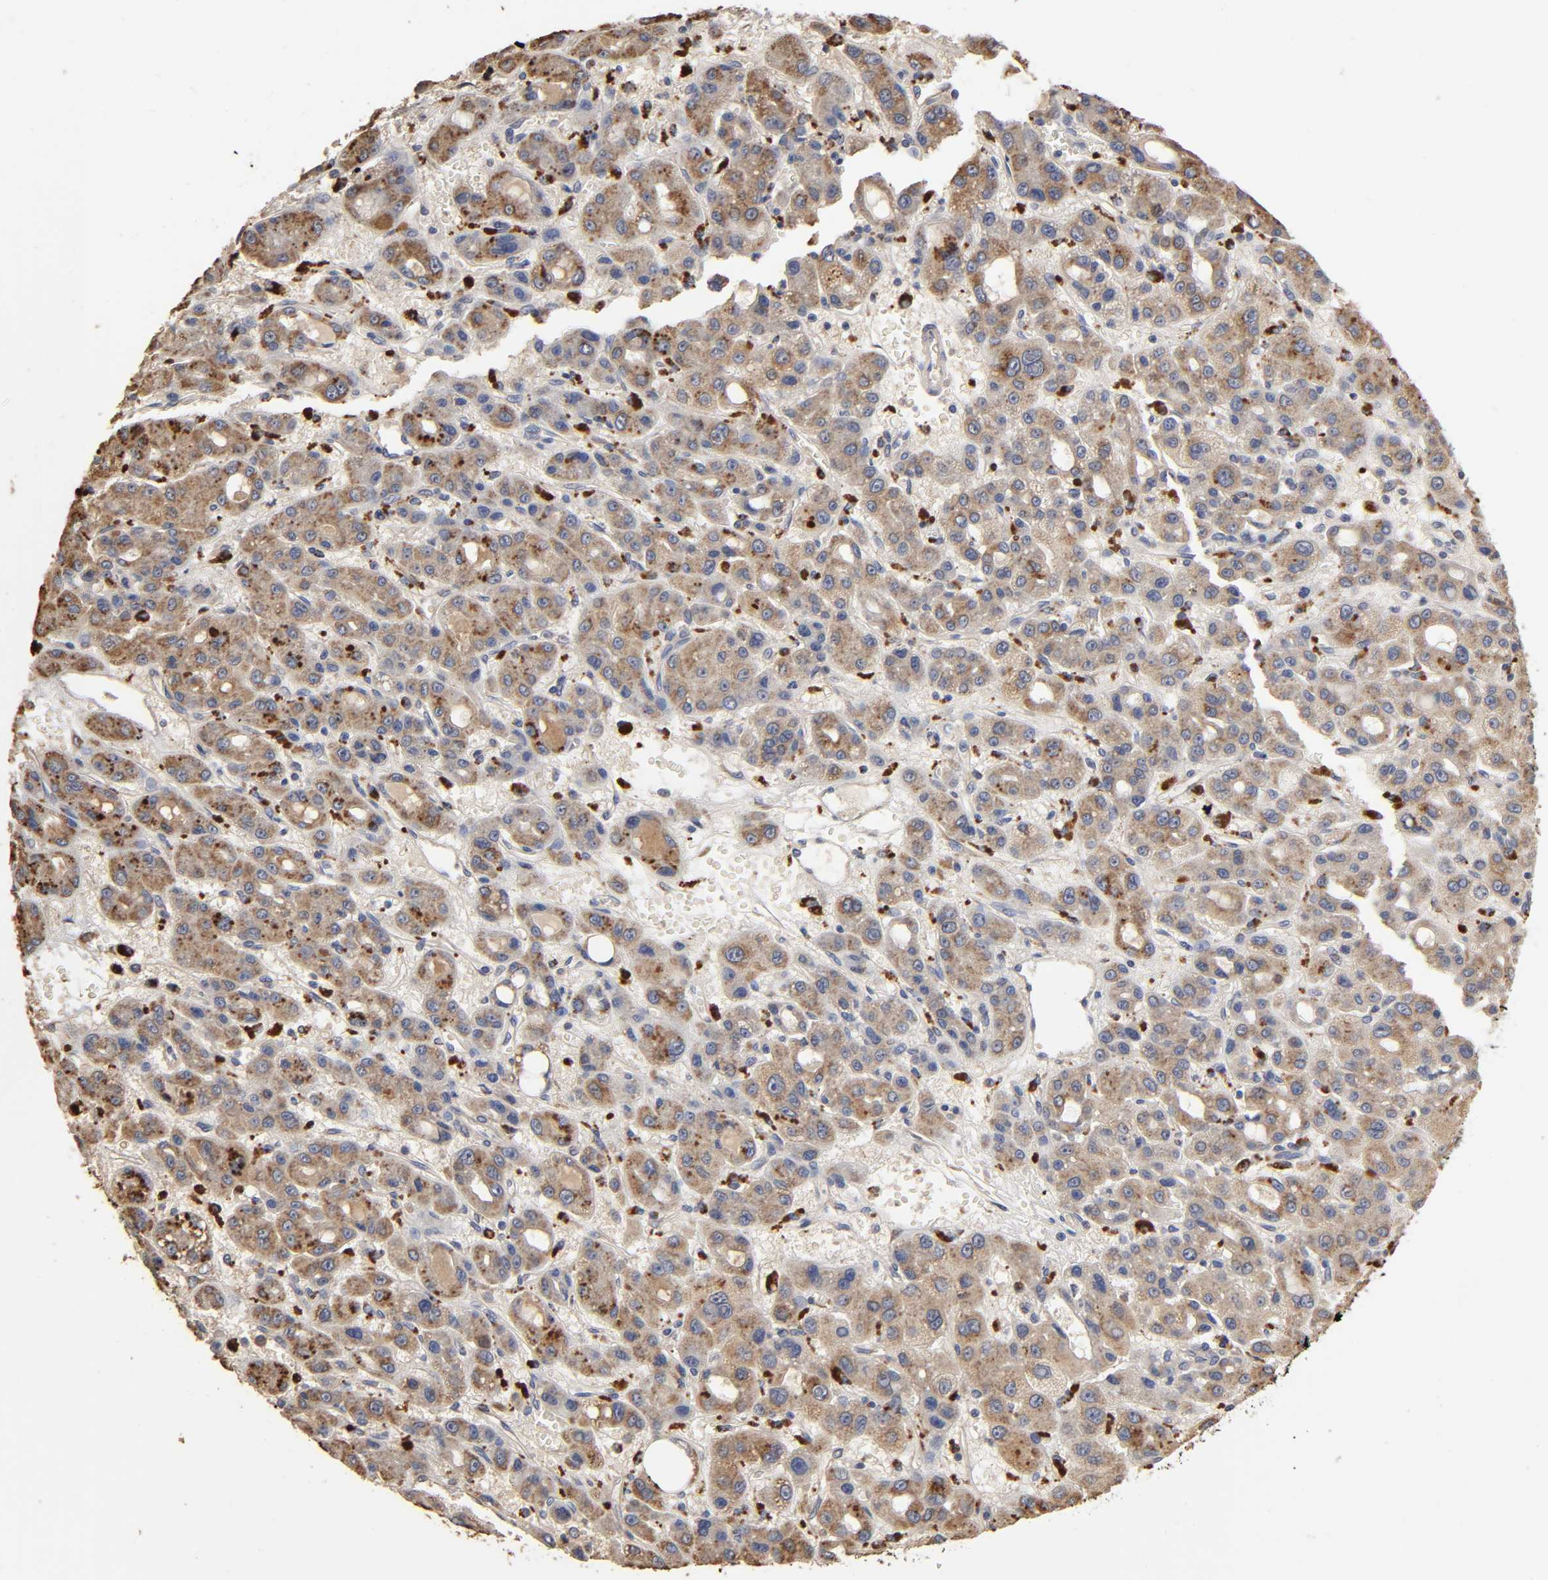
{"staining": {"intensity": "weak", "quantity": ">75%", "location": "cytoplasmic/membranous"}, "tissue": "liver cancer", "cell_type": "Tumor cells", "image_type": "cancer", "snomed": [{"axis": "morphology", "description": "Carcinoma, Hepatocellular, NOS"}, {"axis": "topography", "description": "Liver"}], "caption": "This is an image of immunohistochemistry (IHC) staining of liver cancer, which shows weak expression in the cytoplasmic/membranous of tumor cells.", "gene": "EIF4G2", "patient": {"sex": "male", "age": 55}}